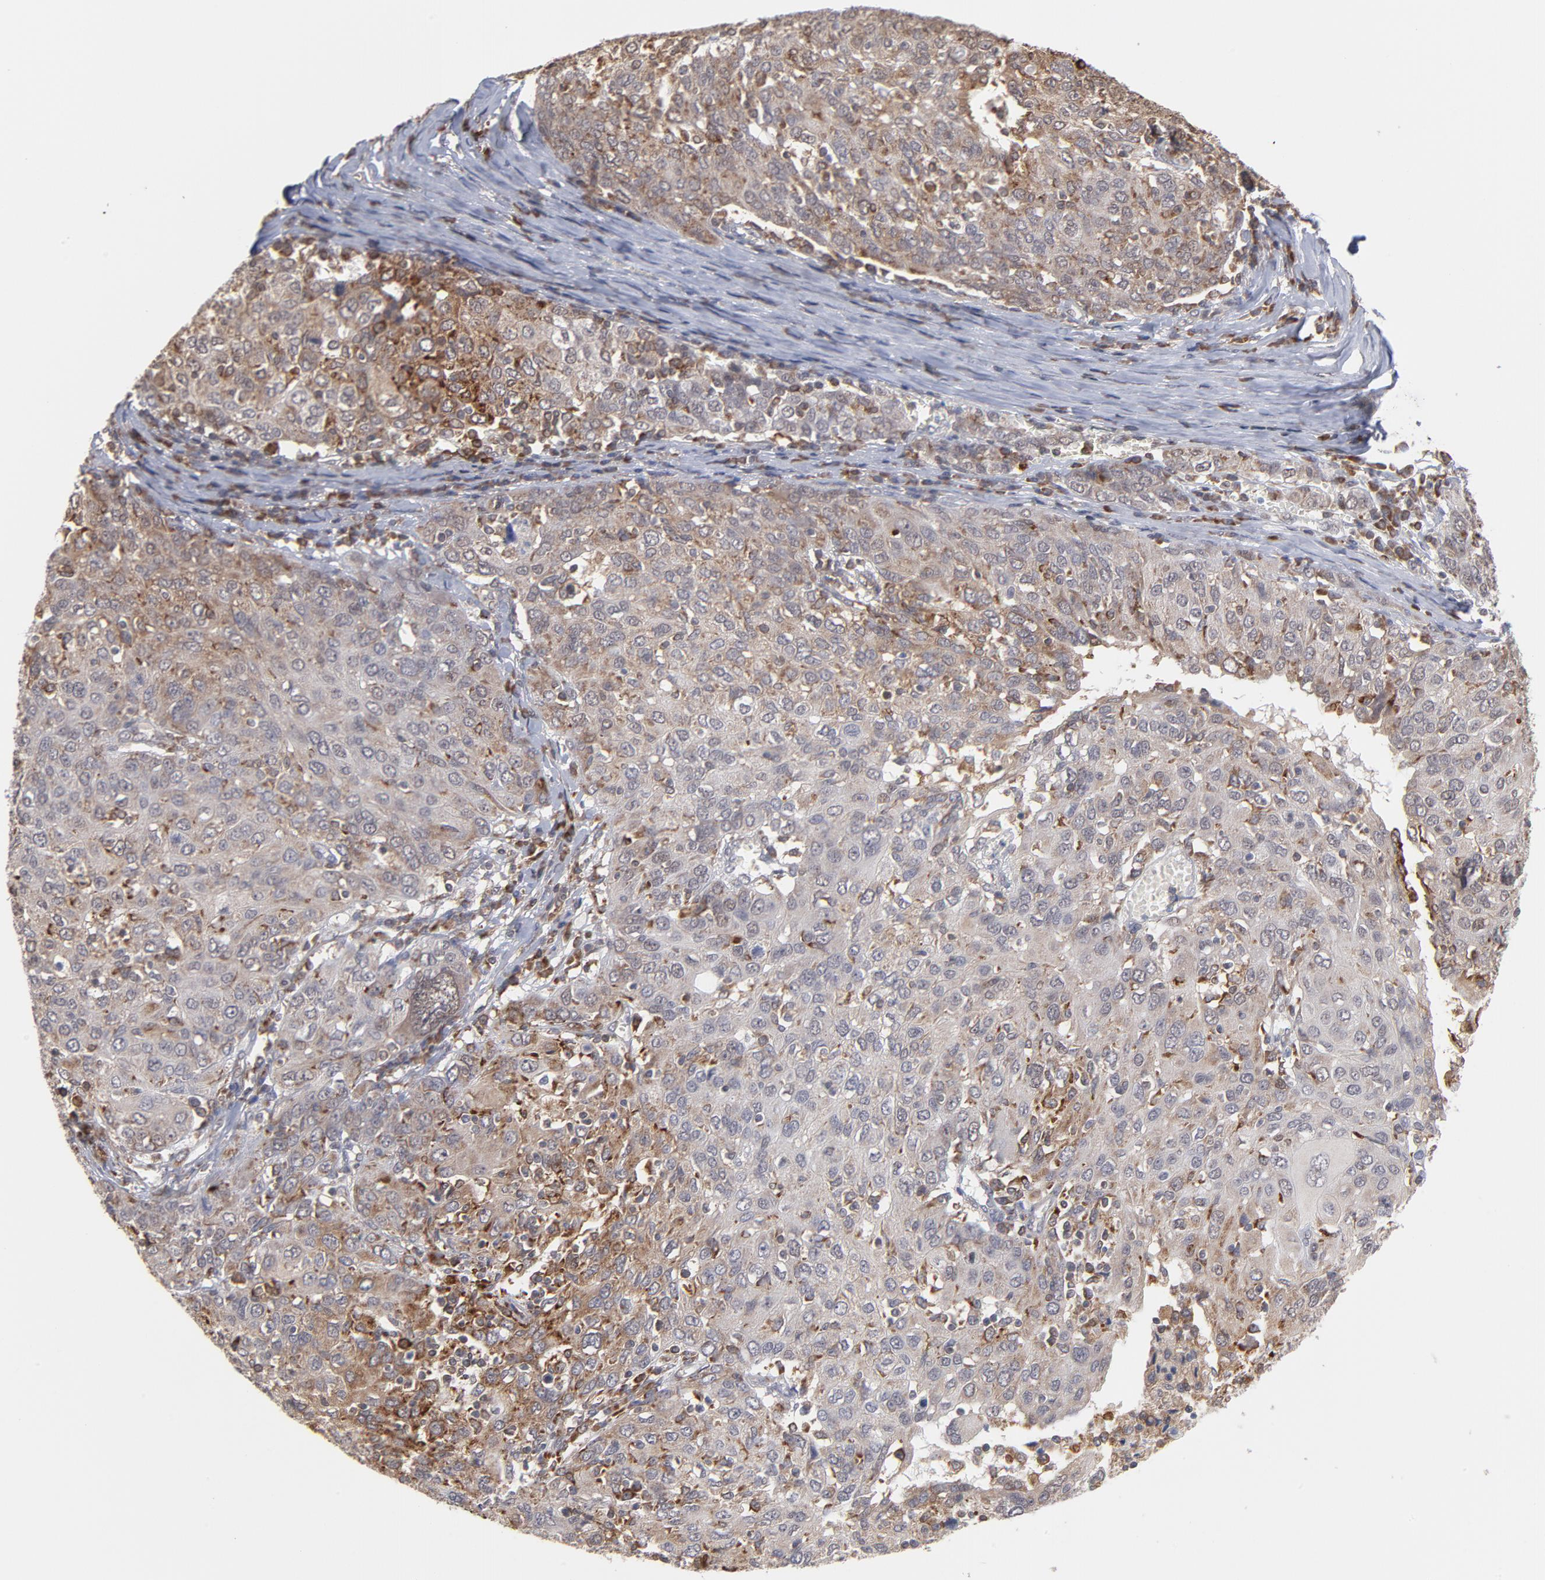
{"staining": {"intensity": "weak", "quantity": "25%-75%", "location": "cytoplasmic/membranous"}, "tissue": "ovarian cancer", "cell_type": "Tumor cells", "image_type": "cancer", "snomed": [{"axis": "morphology", "description": "Carcinoma, endometroid"}, {"axis": "topography", "description": "Ovary"}], "caption": "Approximately 25%-75% of tumor cells in human ovarian cancer reveal weak cytoplasmic/membranous protein staining as visualized by brown immunohistochemical staining.", "gene": "OAS1", "patient": {"sex": "female", "age": 50}}